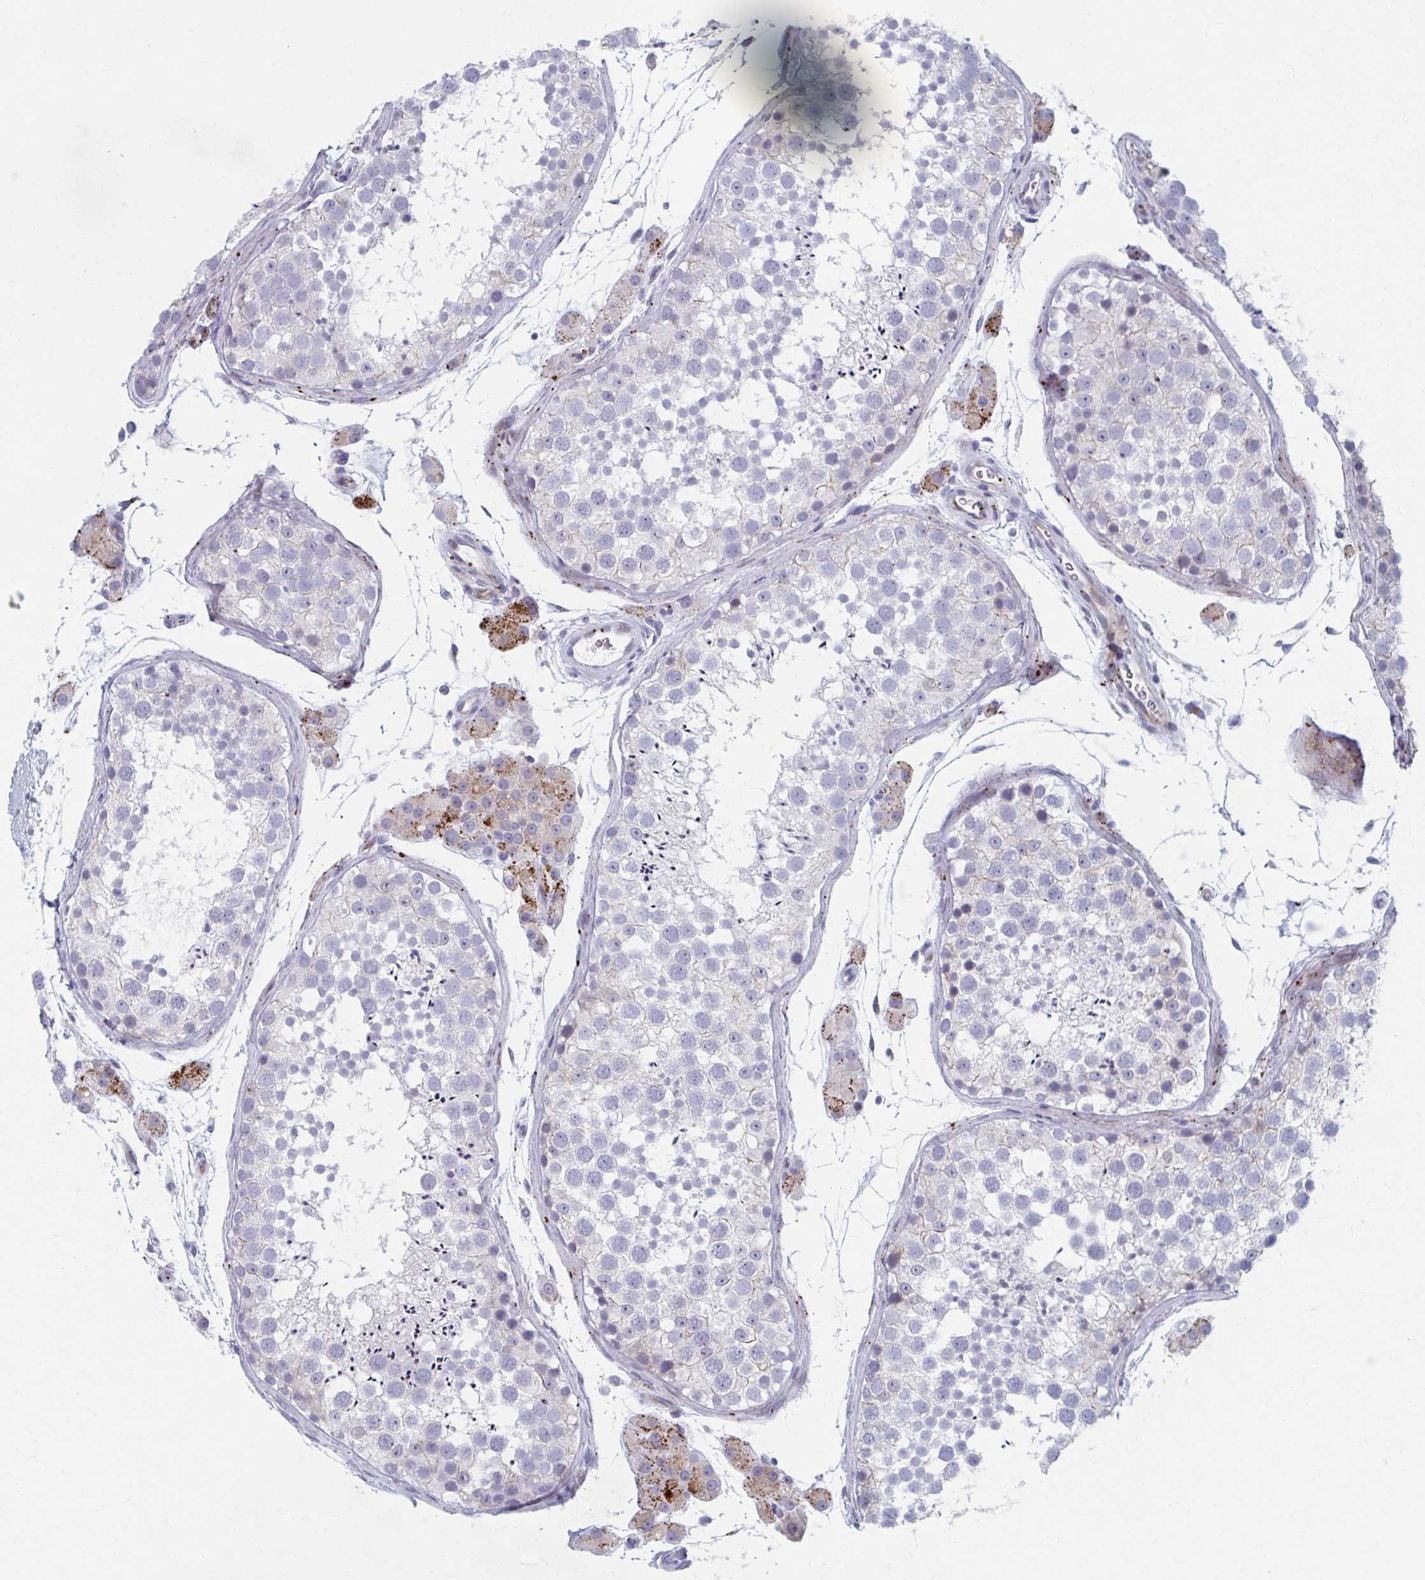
{"staining": {"intensity": "negative", "quantity": "none", "location": "none"}, "tissue": "testis", "cell_type": "Cells in seminiferous ducts", "image_type": "normal", "snomed": [{"axis": "morphology", "description": "Normal tissue, NOS"}, {"axis": "topography", "description": "Testis"}], "caption": "Immunohistochemistry photomicrograph of benign testis: human testis stained with DAB shows no significant protein expression in cells in seminiferous ducts.", "gene": "OLFM2", "patient": {"sex": "male", "age": 41}}